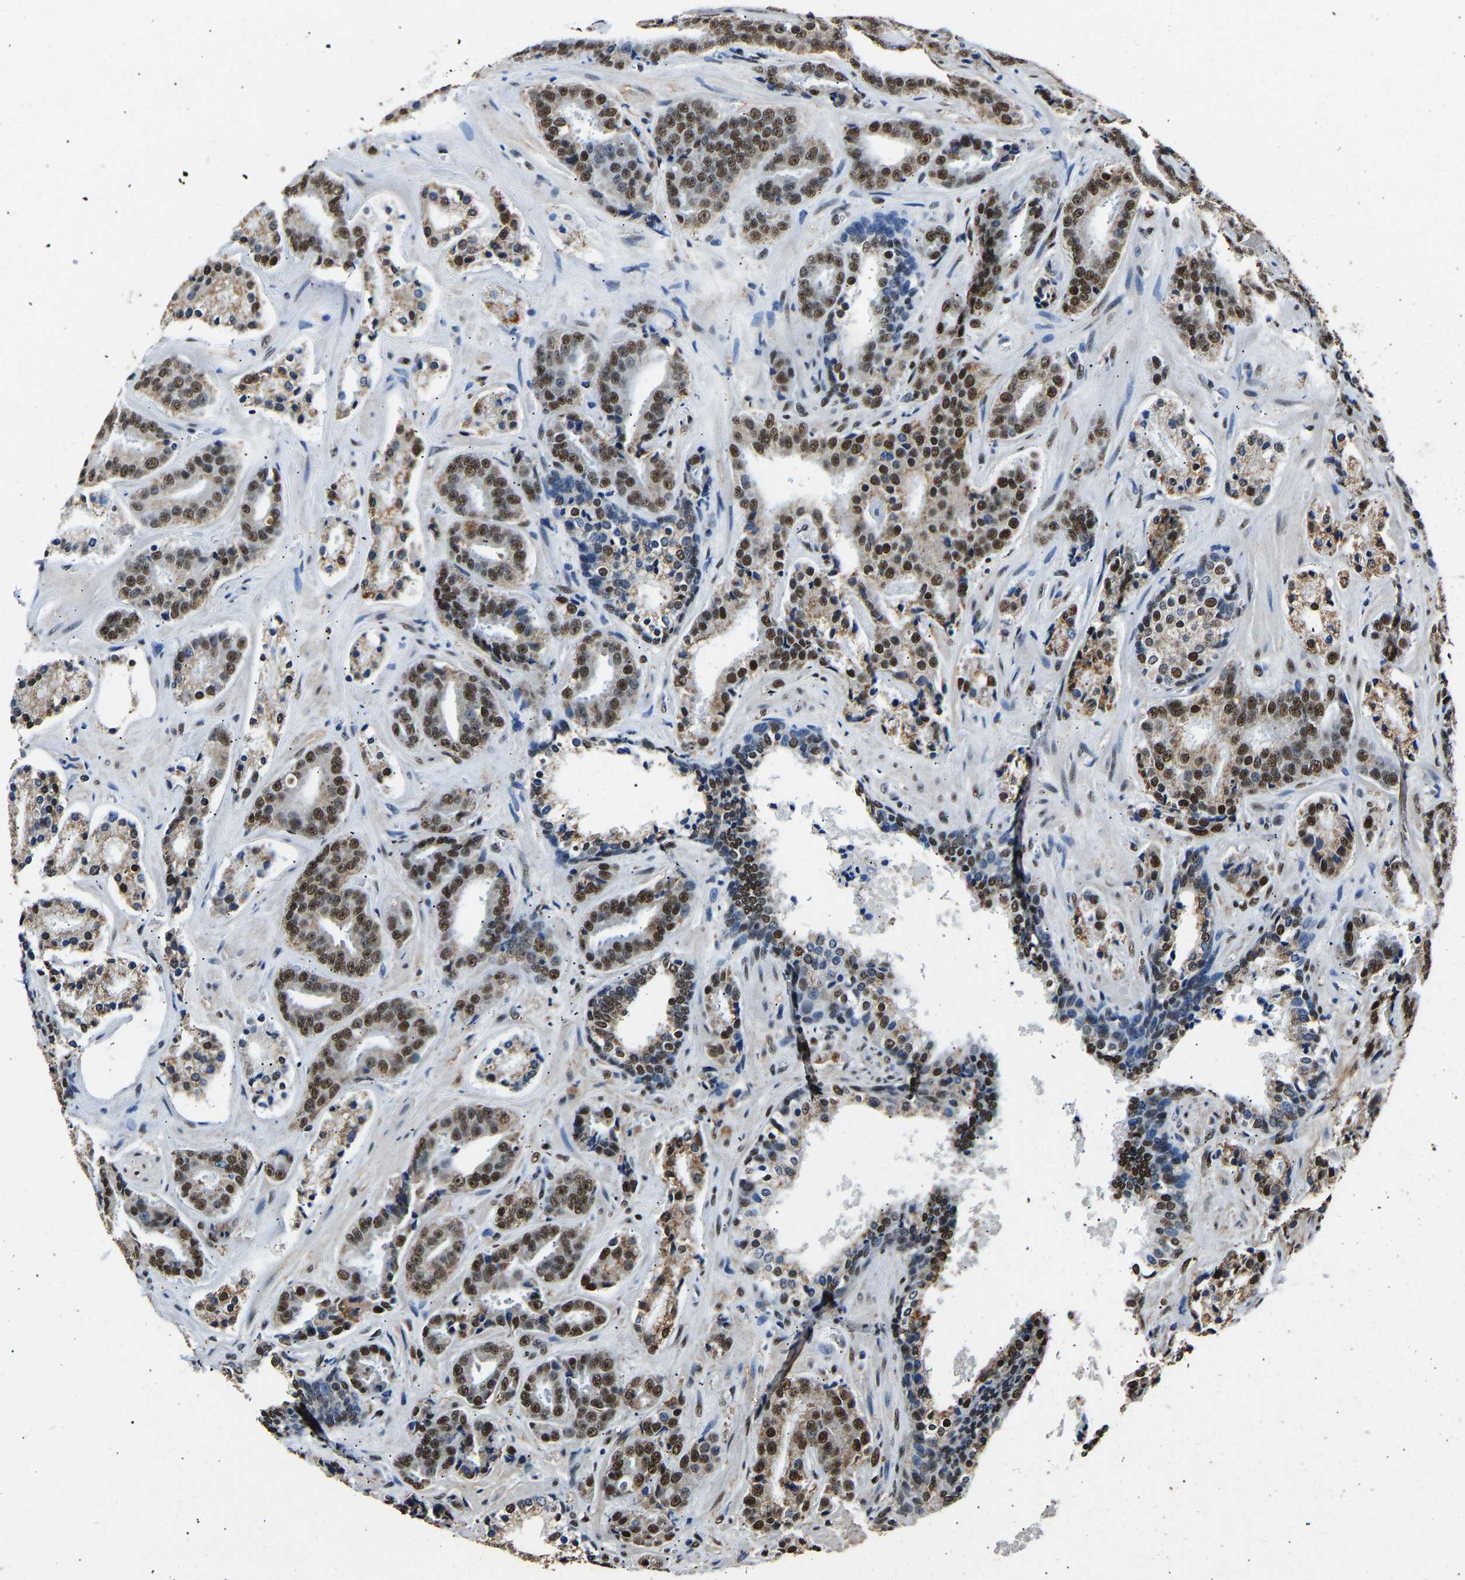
{"staining": {"intensity": "strong", "quantity": ">75%", "location": "nuclear"}, "tissue": "prostate cancer", "cell_type": "Tumor cells", "image_type": "cancer", "snomed": [{"axis": "morphology", "description": "Adenocarcinoma, High grade"}, {"axis": "topography", "description": "Prostate"}], "caption": "Protein expression analysis of human prostate cancer reveals strong nuclear expression in approximately >75% of tumor cells. The protein of interest is shown in brown color, while the nuclei are stained blue.", "gene": "SAFB", "patient": {"sex": "male", "age": 60}}